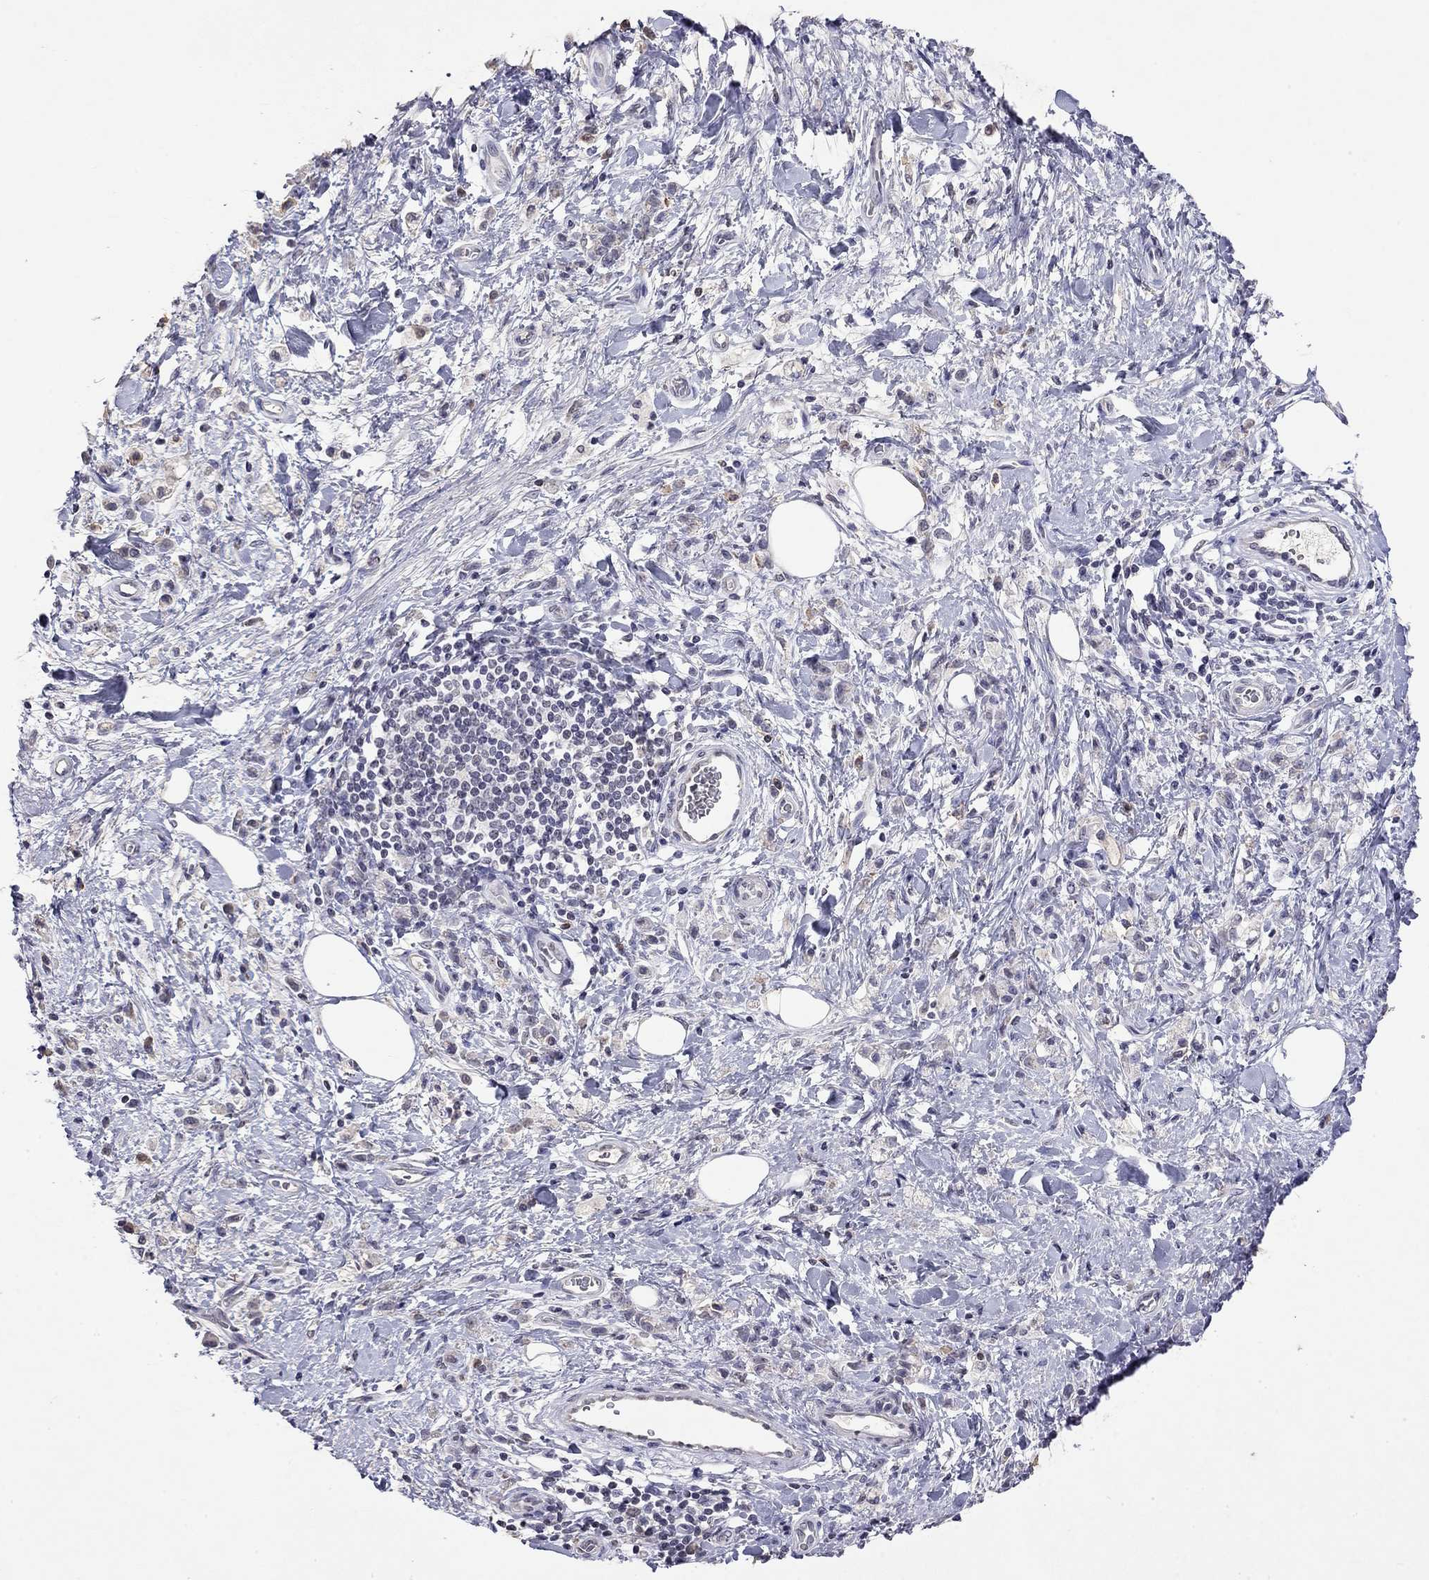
{"staining": {"intensity": "negative", "quantity": "none", "location": "none"}, "tissue": "stomach cancer", "cell_type": "Tumor cells", "image_type": "cancer", "snomed": [{"axis": "morphology", "description": "Adenocarcinoma, NOS"}, {"axis": "topography", "description": "Stomach"}], "caption": "Photomicrograph shows no significant protein staining in tumor cells of stomach cancer.", "gene": "WNK3", "patient": {"sex": "male", "age": 77}}